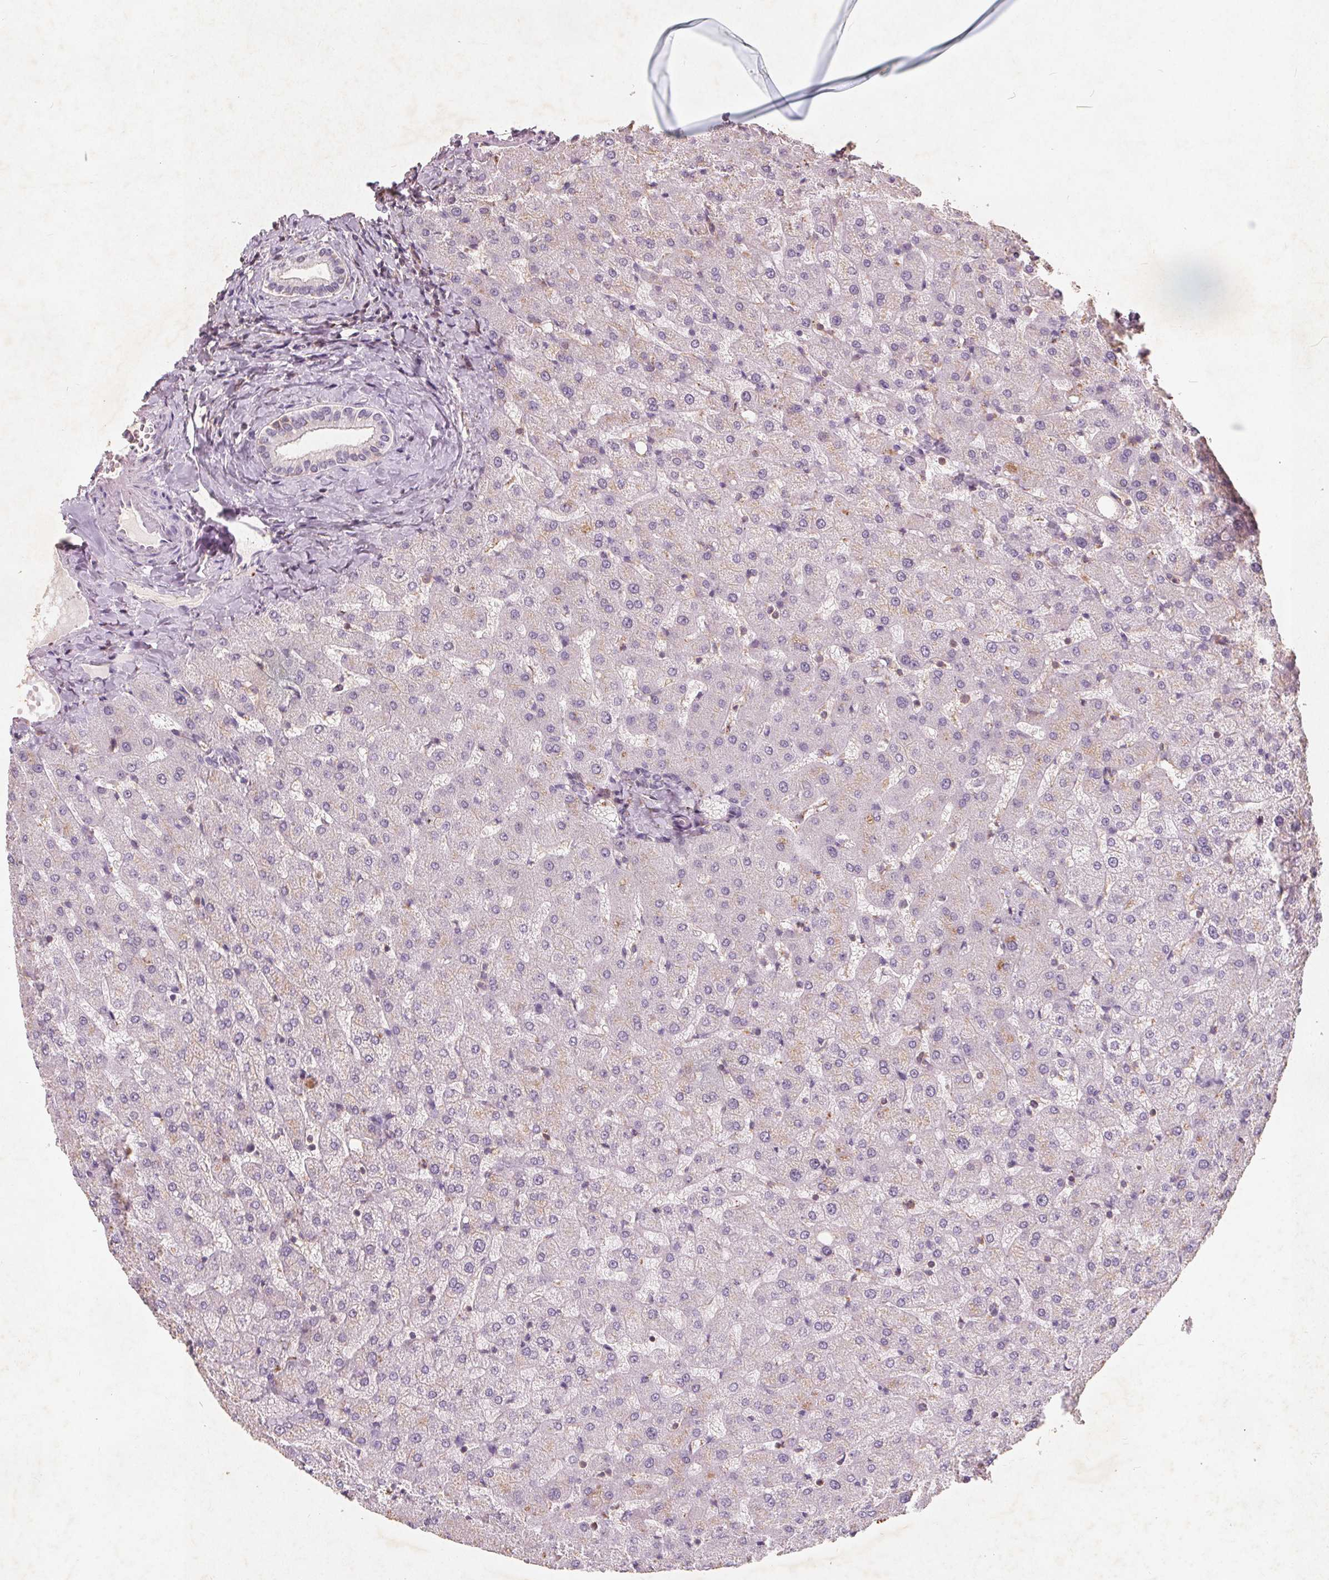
{"staining": {"intensity": "negative", "quantity": "none", "location": "none"}, "tissue": "liver", "cell_type": "Cholangiocytes", "image_type": "normal", "snomed": [{"axis": "morphology", "description": "Normal tissue, NOS"}, {"axis": "topography", "description": "Liver"}], "caption": "The immunohistochemistry photomicrograph has no significant staining in cholangiocytes of liver. (DAB IHC visualized using brightfield microscopy, high magnification).", "gene": "C19orf84", "patient": {"sex": "female", "age": 50}}